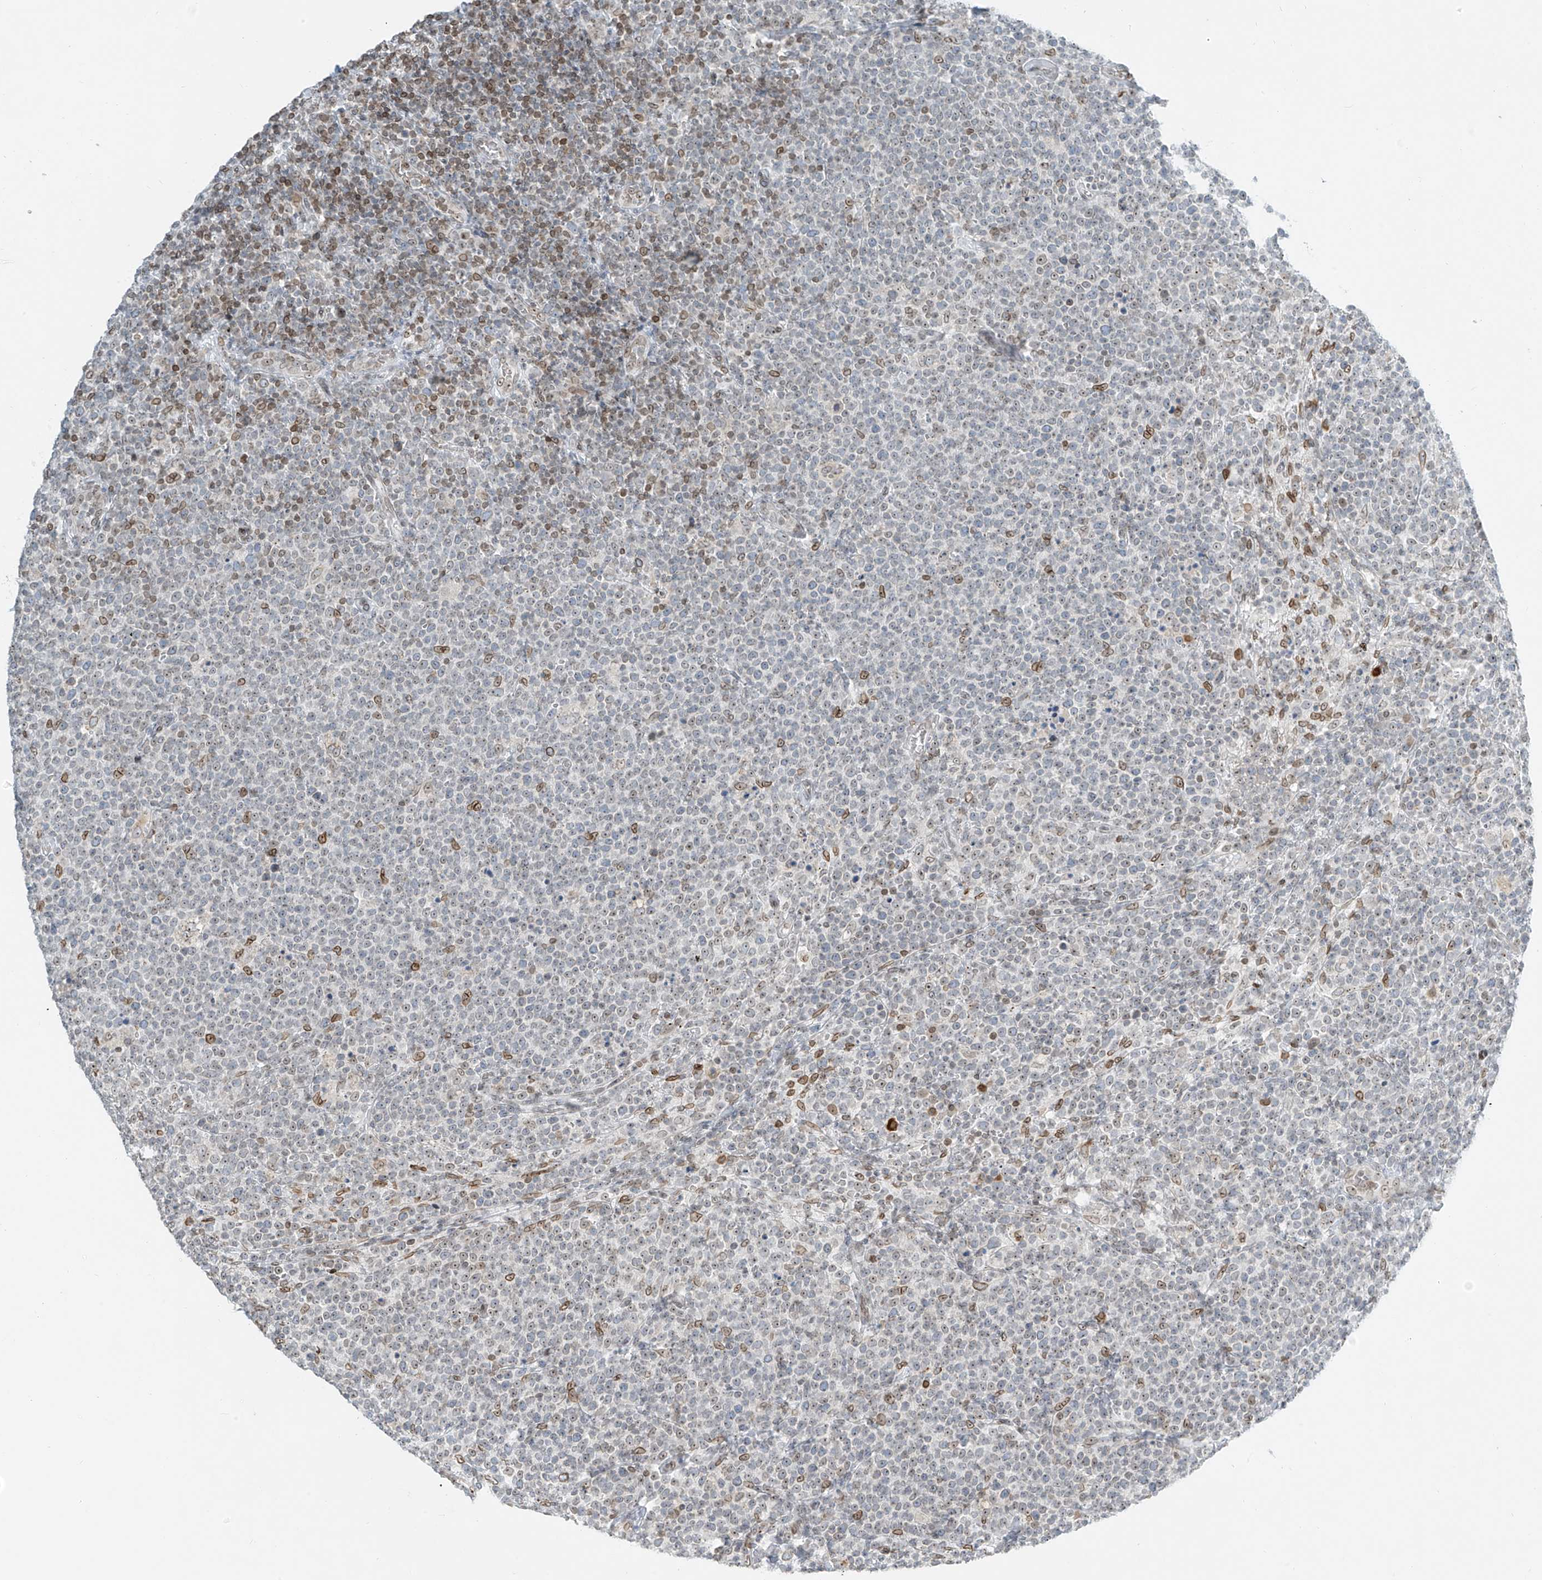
{"staining": {"intensity": "weak", "quantity": "25%-75%", "location": "nuclear"}, "tissue": "lymphoma", "cell_type": "Tumor cells", "image_type": "cancer", "snomed": [{"axis": "morphology", "description": "Malignant lymphoma, non-Hodgkin's type, High grade"}, {"axis": "topography", "description": "Lymph node"}], "caption": "The immunohistochemical stain highlights weak nuclear expression in tumor cells of lymphoma tissue. Nuclei are stained in blue.", "gene": "SAMD15", "patient": {"sex": "male", "age": 61}}